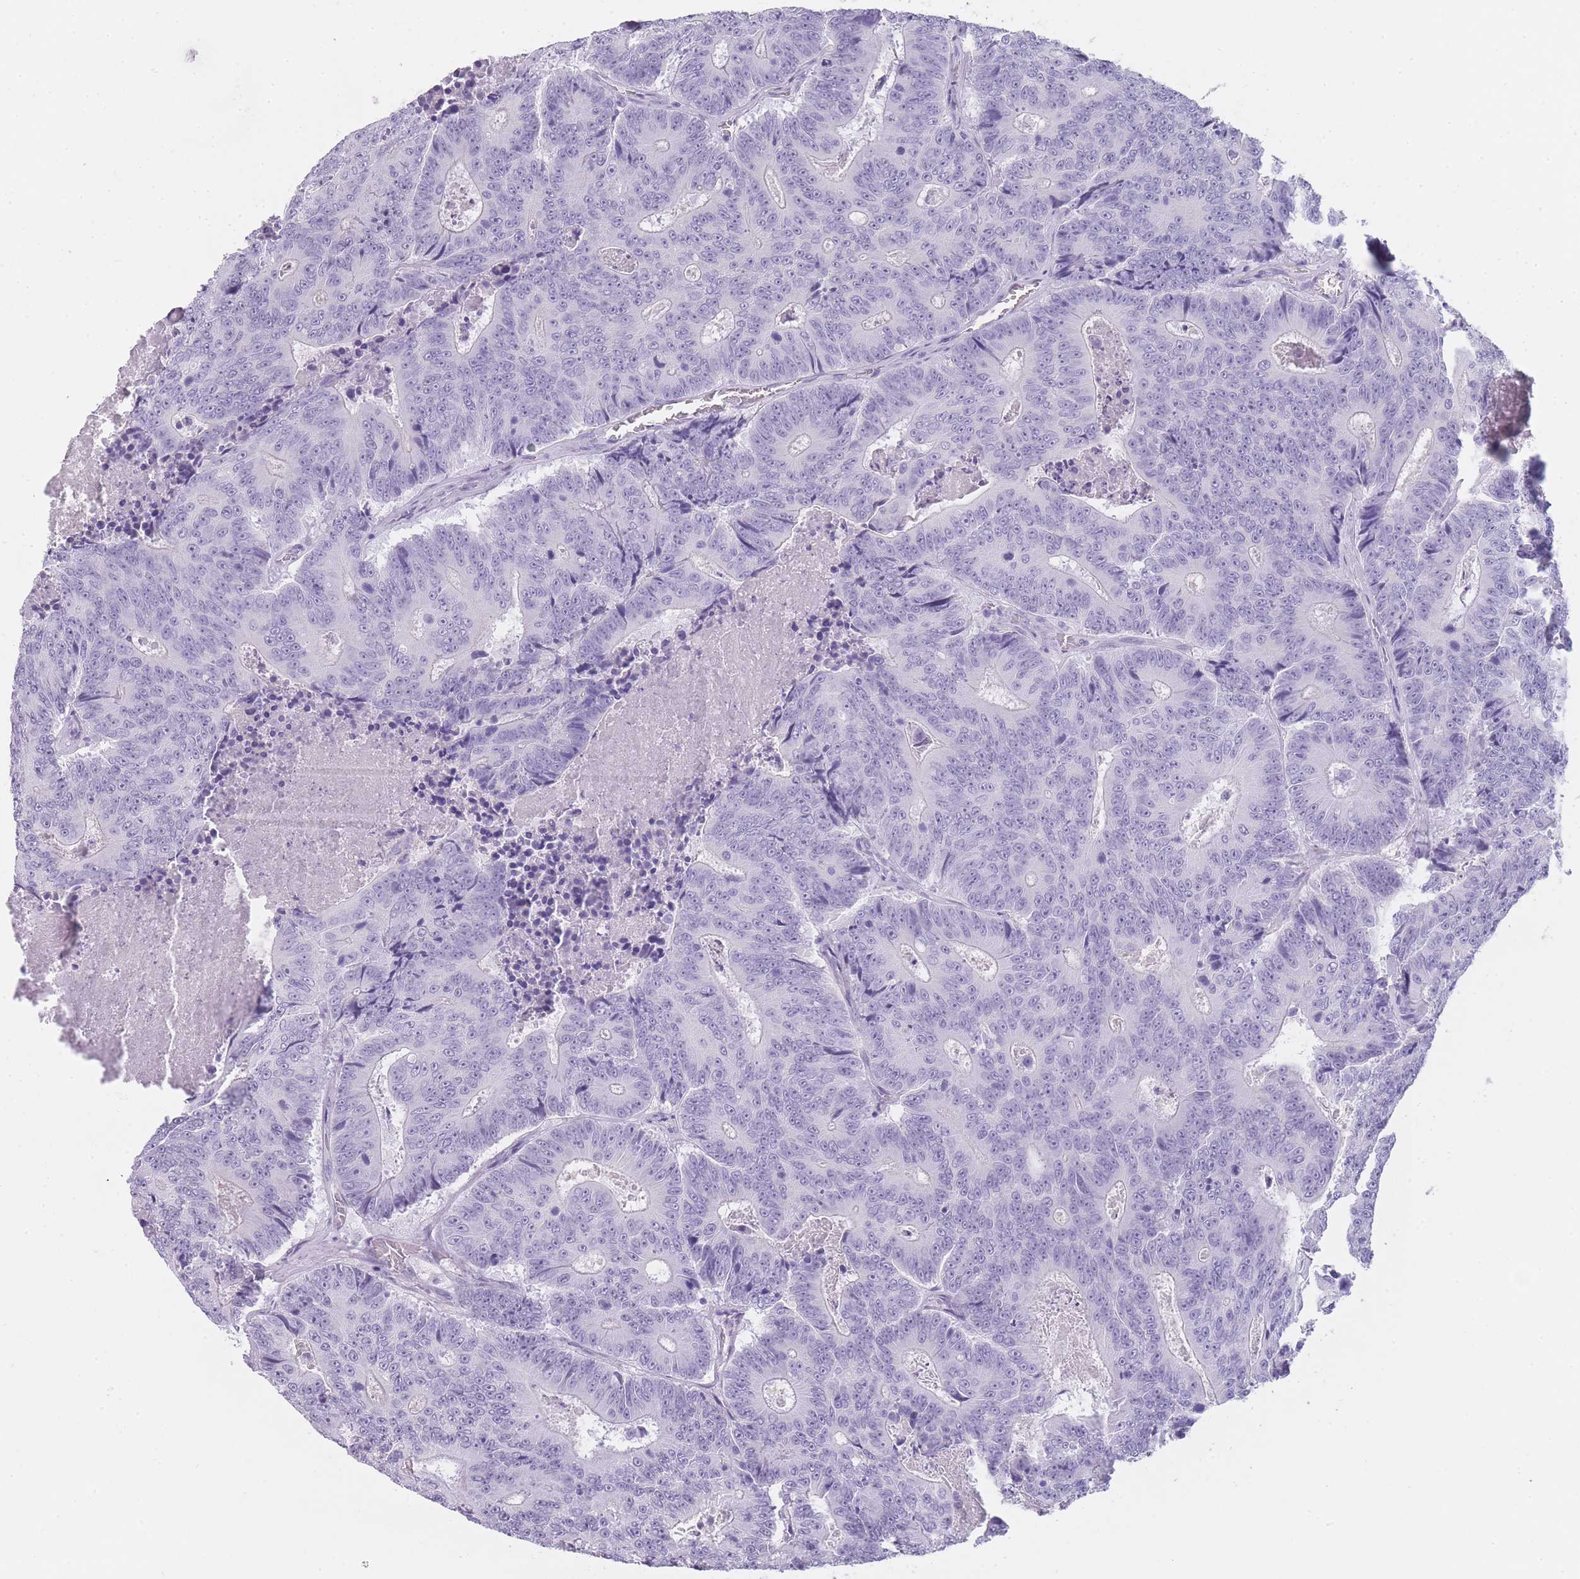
{"staining": {"intensity": "negative", "quantity": "none", "location": "none"}, "tissue": "colorectal cancer", "cell_type": "Tumor cells", "image_type": "cancer", "snomed": [{"axis": "morphology", "description": "Adenocarcinoma, NOS"}, {"axis": "topography", "description": "Colon"}], "caption": "Tumor cells are negative for brown protein staining in colorectal cancer. The staining is performed using DAB (3,3'-diaminobenzidine) brown chromogen with nuclei counter-stained in using hematoxylin.", "gene": "TCP11", "patient": {"sex": "male", "age": 83}}